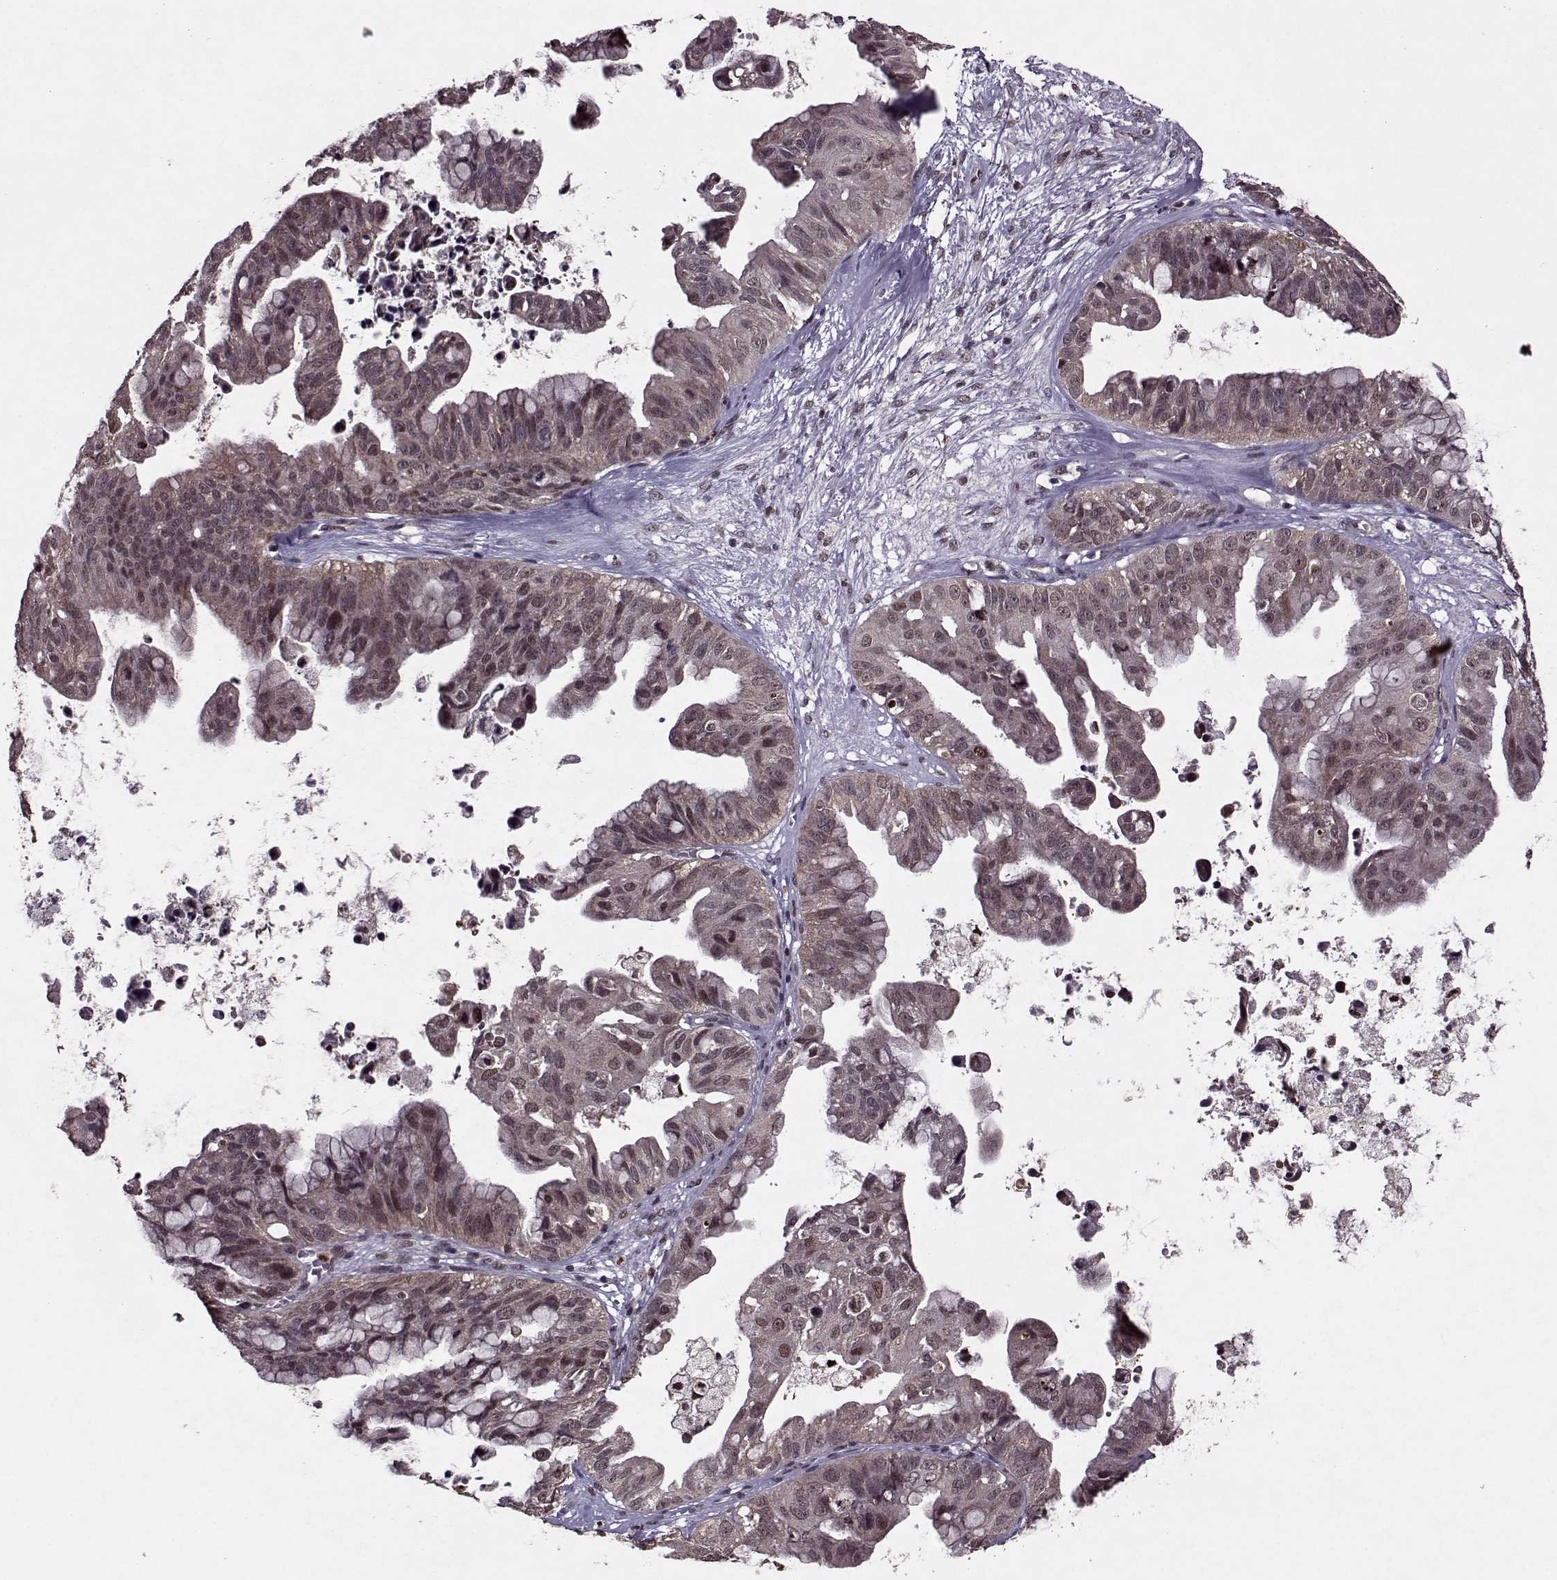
{"staining": {"intensity": "negative", "quantity": "none", "location": "none"}, "tissue": "ovarian cancer", "cell_type": "Tumor cells", "image_type": "cancer", "snomed": [{"axis": "morphology", "description": "Cystadenocarcinoma, mucinous, NOS"}, {"axis": "topography", "description": "Ovary"}], "caption": "The photomicrograph exhibits no staining of tumor cells in mucinous cystadenocarcinoma (ovarian).", "gene": "PSMA7", "patient": {"sex": "female", "age": 76}}